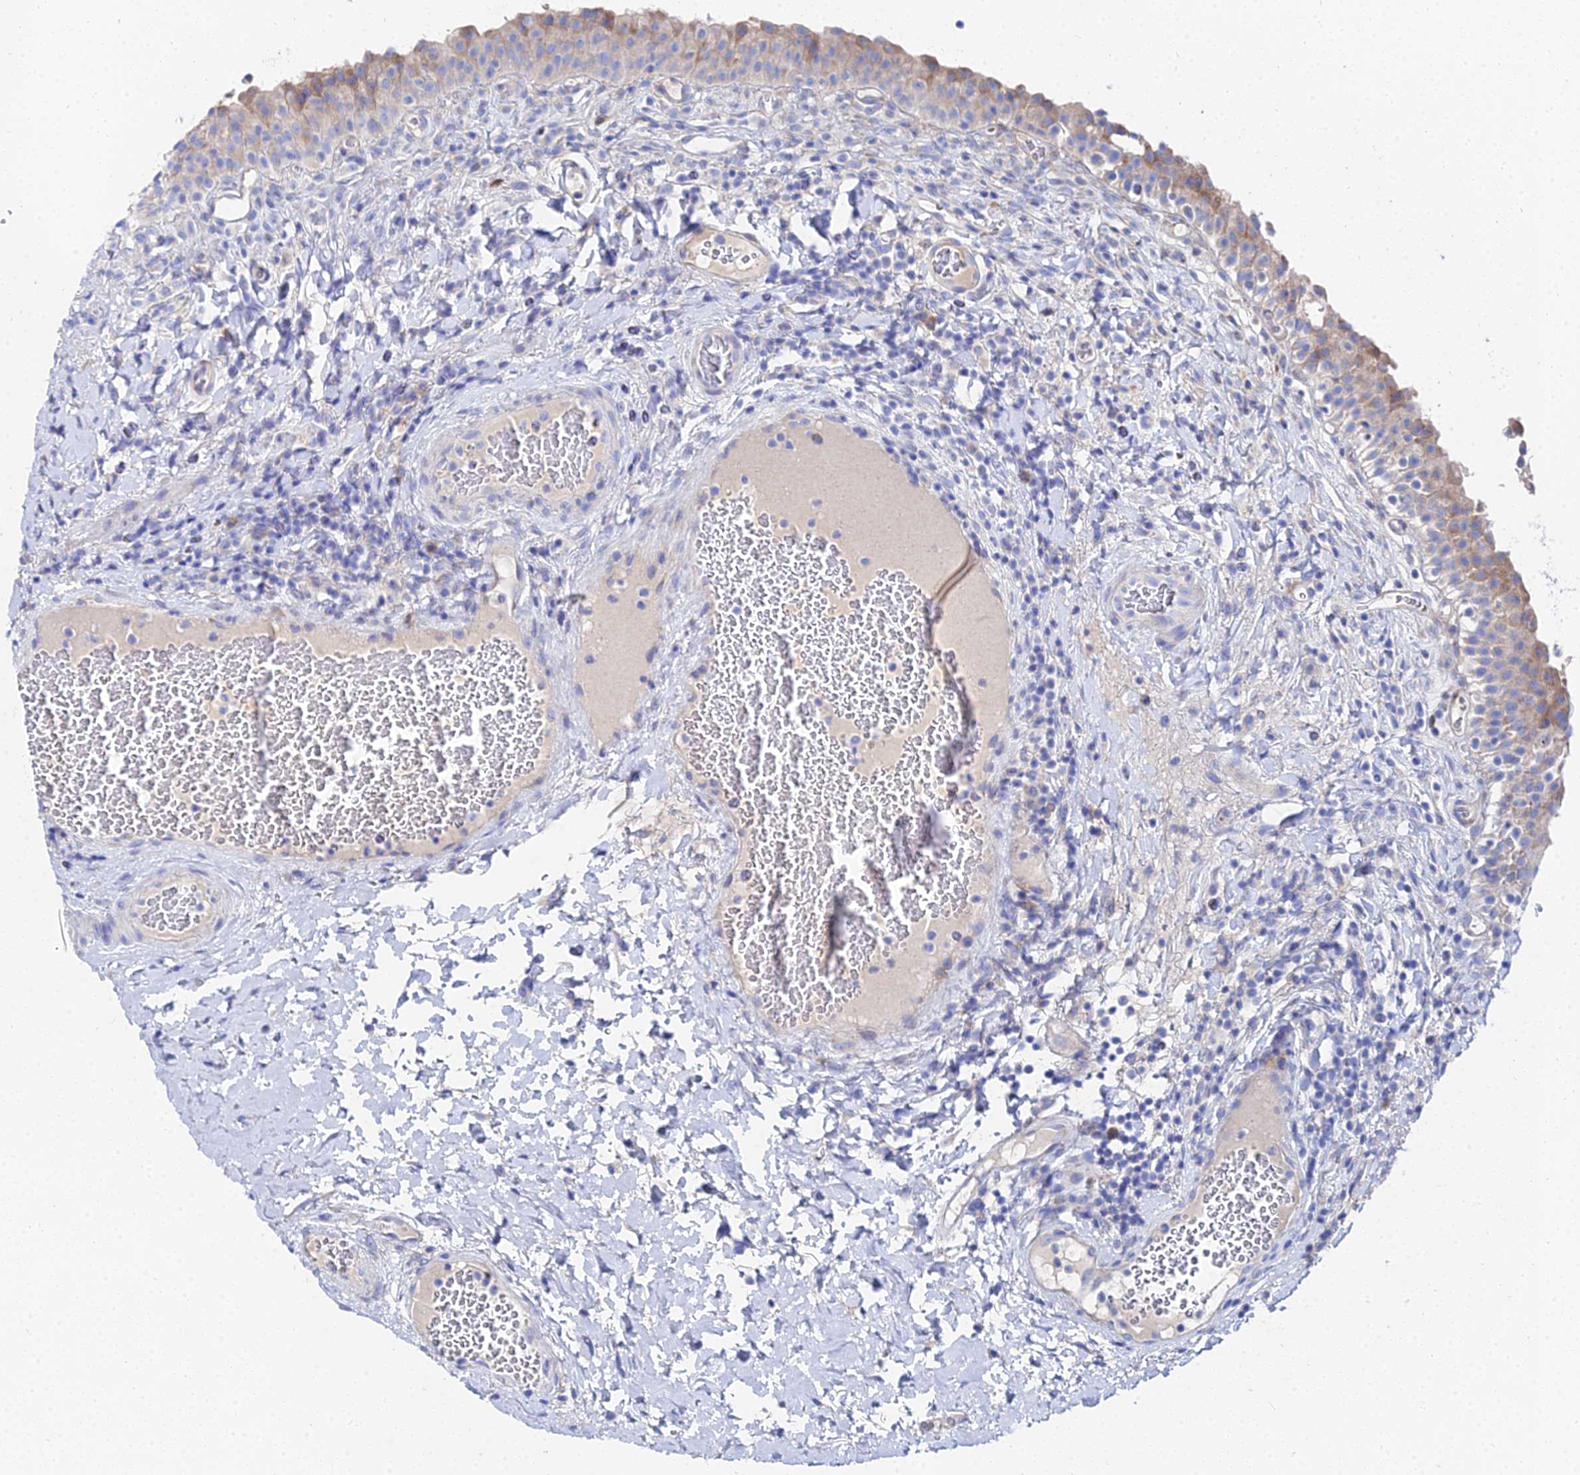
{"staining": {"intensity": "moderate", "quantity": "<25%", "location": "cytoplasmic/membranous"}, "tissue": "urinary bladder", "cell_type": "Urothelial cells", "image_type": "normal", "snomed": [{"axis": "morphology", "description": "Normal tissue, NOS"}, {"axis": "morphology", "description": "Inflammation, NOS"}, {"axis": "topography", "description": "Urinary bladder"}], "caption": "Immunohistochemistry (IHC) (DAB (3,3'-diaminobenzidine)) staining of benign urinary bladder displays moderate cytoplasmic/membranous protein staining in about <25% of urothelial cells. The protein is shown in brown color, while the nuclei are stained blue.", "gene": "PTTG1", "patient": {"sex": "male", "age": 64}}